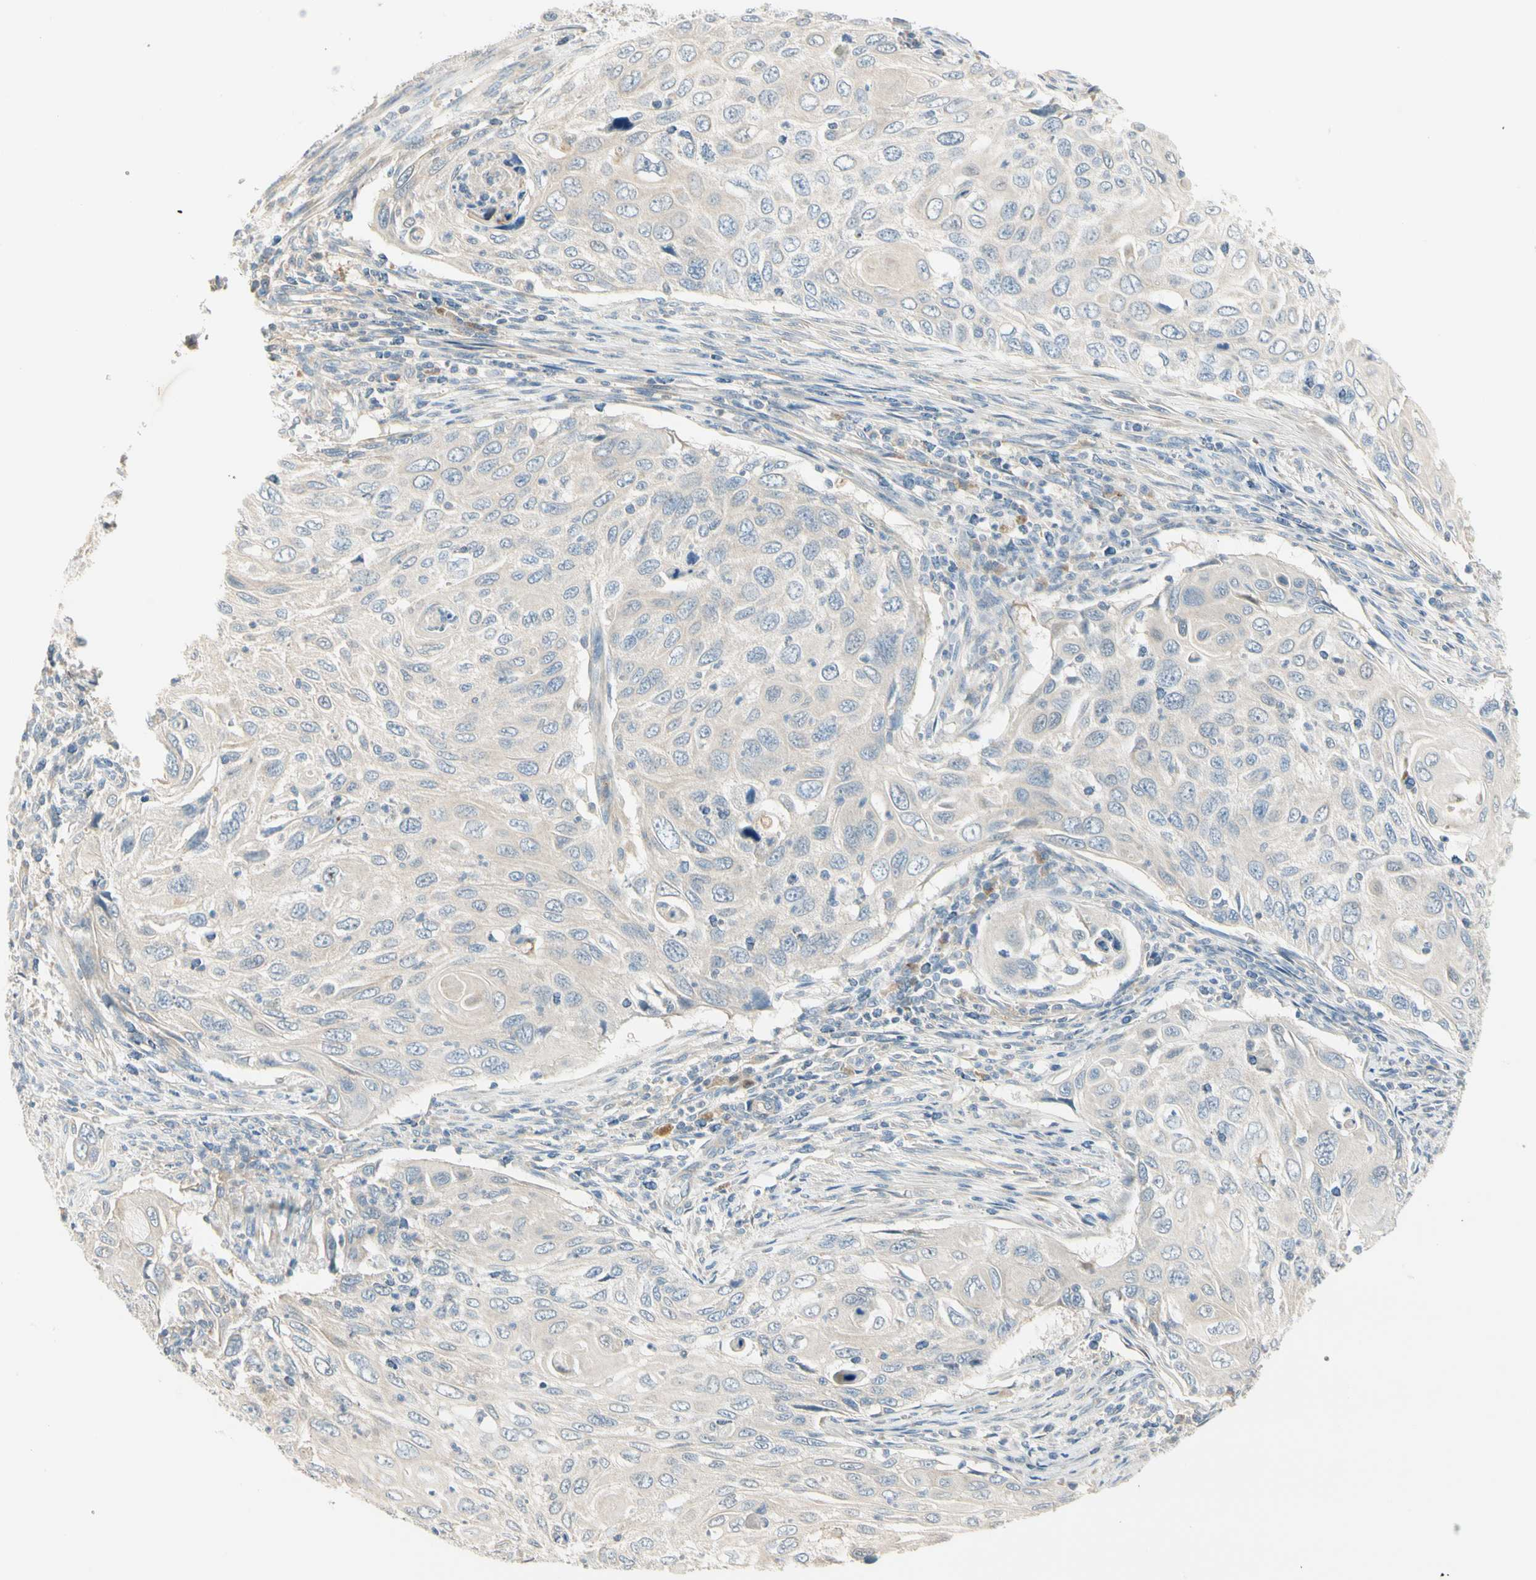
{"staining": {"intensity": "negative", "quantity": "none", "location": "none"}, "tissue": "cervical cancer", "cell_type": "Tumor cells", "image_type": "cancer", "snomed": [{"axis": "morphology", "description": "Squamous cell carcinoma, NOS"}, {"axis": "topography", "description": "Cervix"}], "caption": "Immunohistochemistry micrograph of neoplastic tissue: human squamous cell carcinoma (cervical) stained with DAB (3,3'-diaminobenzidine) demonstrates no significant protein staining in tumor cells.", "gene": "ADGRA3", "patient": {"sex": "female", "age": 70}}